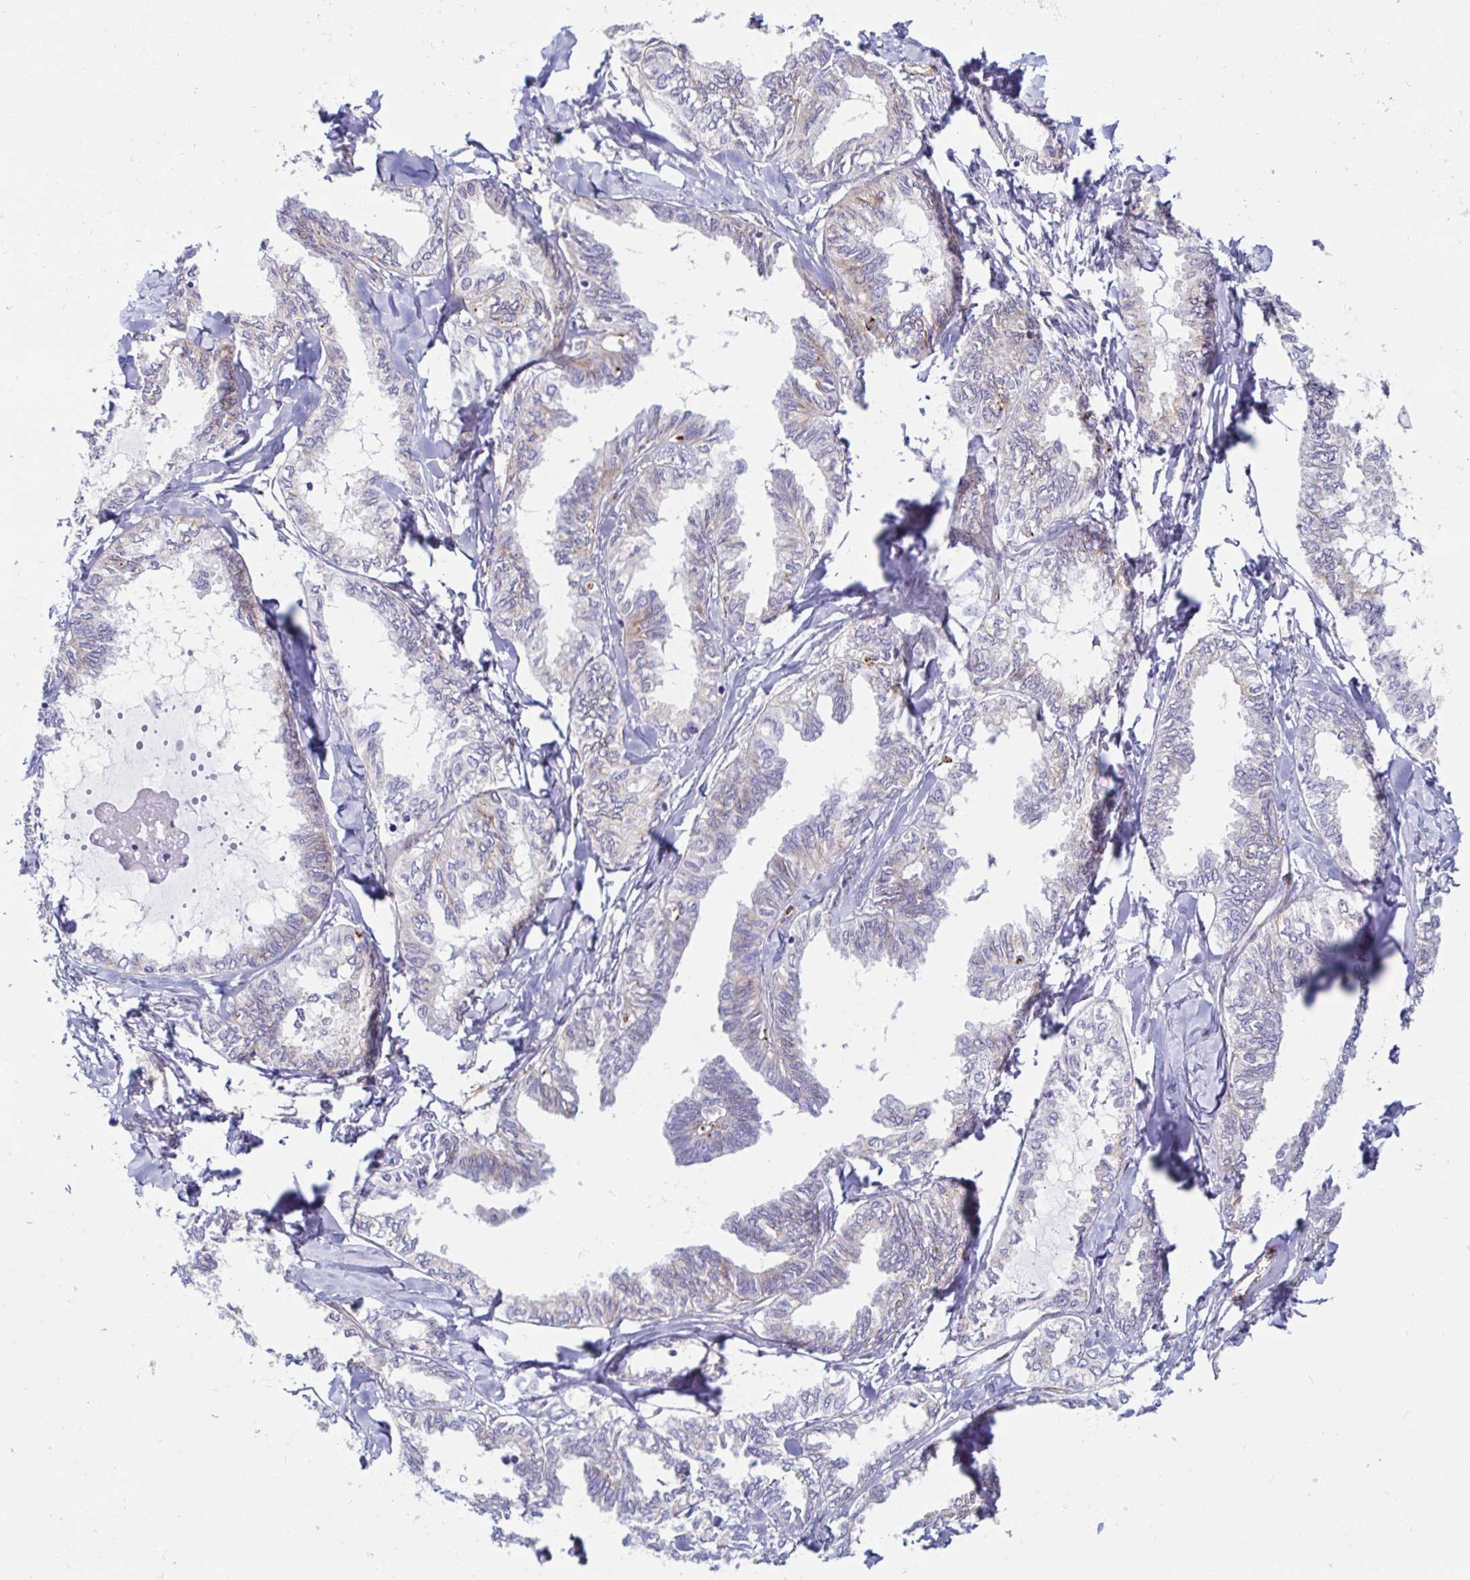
{"staining": {"intensity": "negative", "quantity": "none", "location": "none"}, "tissue": "ovarian cancer", "cell_type": "Tumor cells", "image_type": "cancer", "snomed": [{"axis": "morphology", "description": "Carcinoma, endometroid"}, {"axis": "topography", "description": "Ovary"}], "caption": "Tumor cells show no significant expression in endometroid carcinoma (ovarian).", "gene": "ANKRD62", "patient": {"sex": "female", "age": 70}}